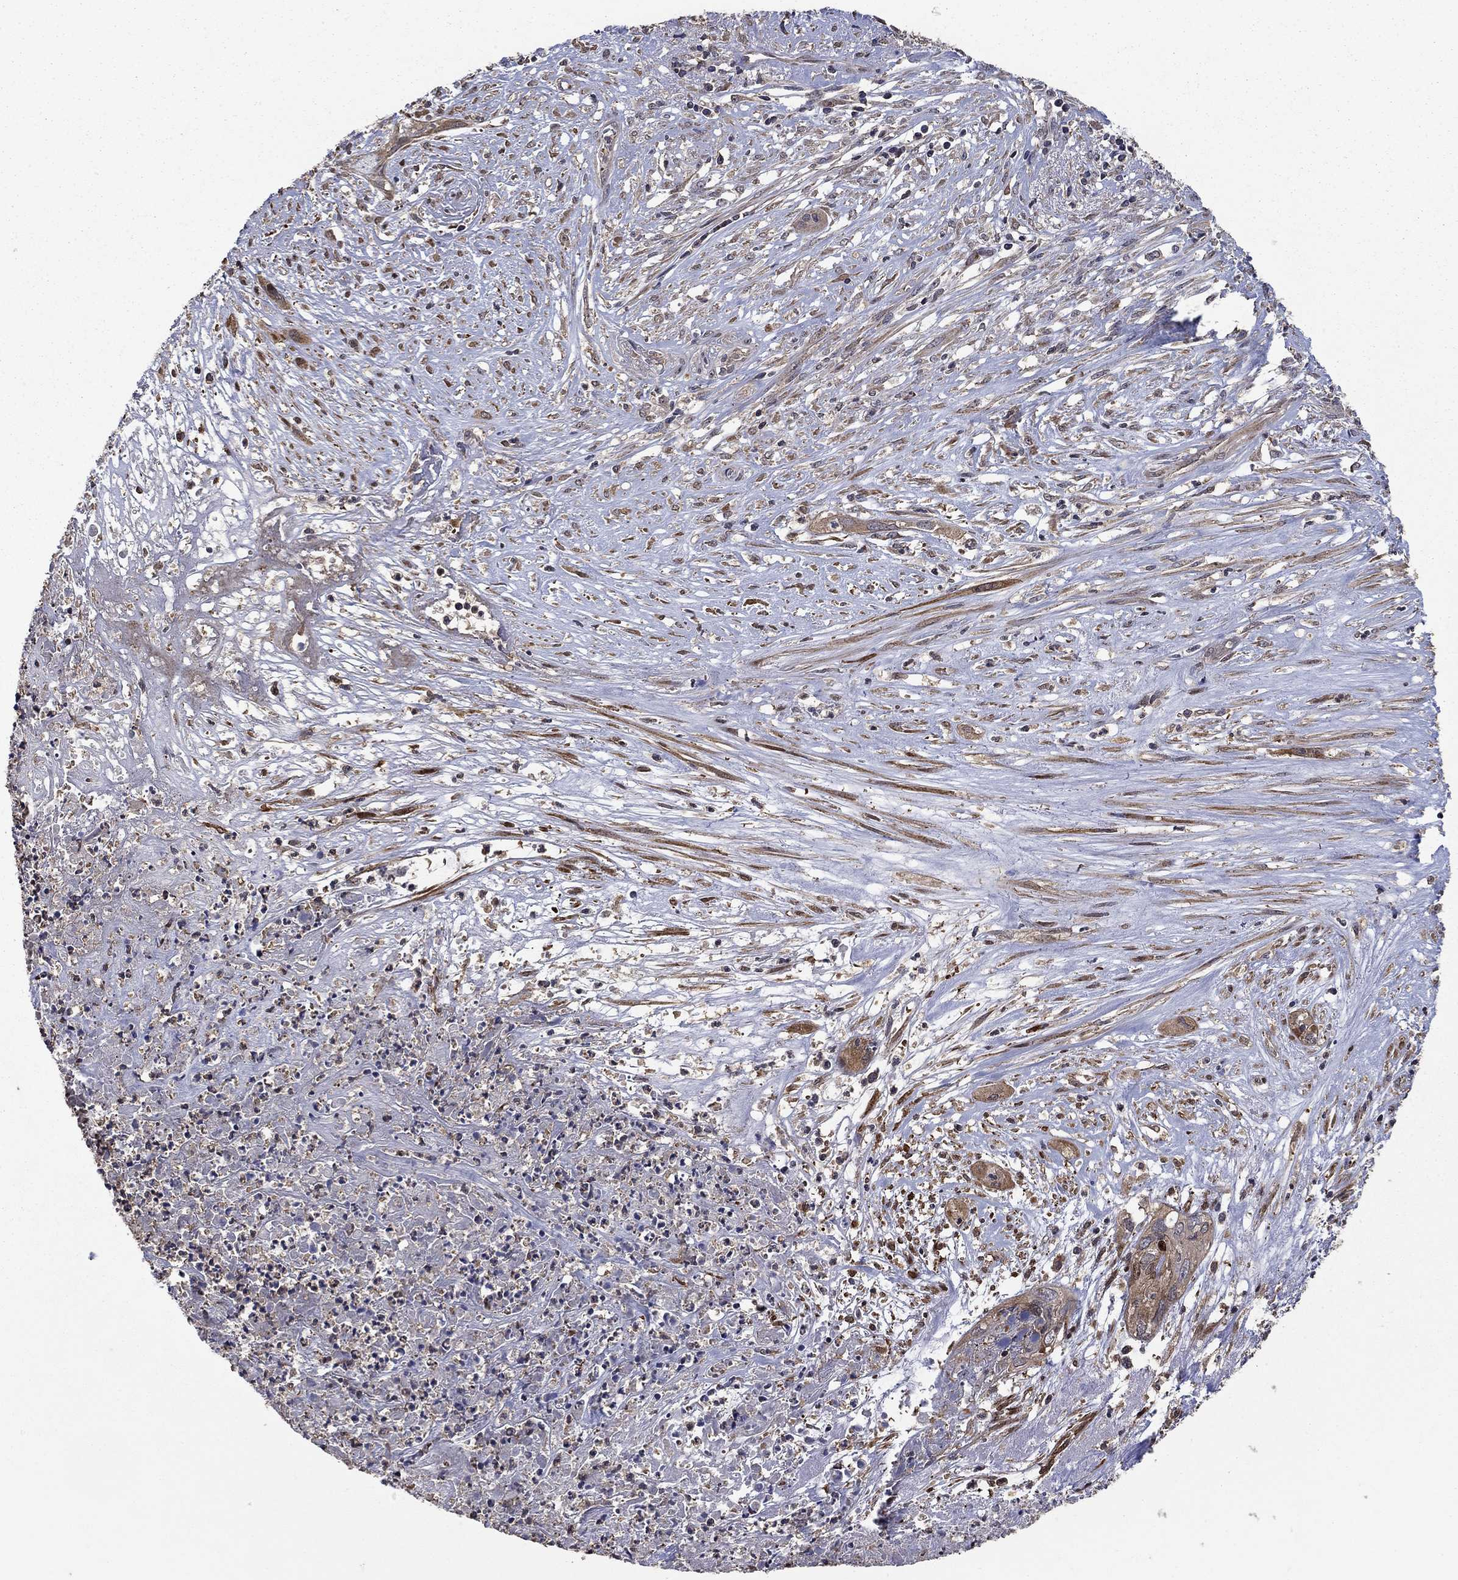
{"staining": {"intensity": "moderate", "quantity": "<25%", "location": "cytoplasmic/membranous"}, "tissue": "cervical cancer", "cell_type": "Tumor cells", "image_type": "cancer", "snomed": [{"axis": "morphology", "description": "Squamous cell carcinoma, NOS"}, {"axis": "topography", "description": "Cervix"}], "caption": "A brown stain shows moderate cytoplasmic/membranous positivity of a protein in human squamous cell carcinoma (cervical) tumor cells.", "gene": "DVL1", "patient": {"sex": "female", "age": 57}}